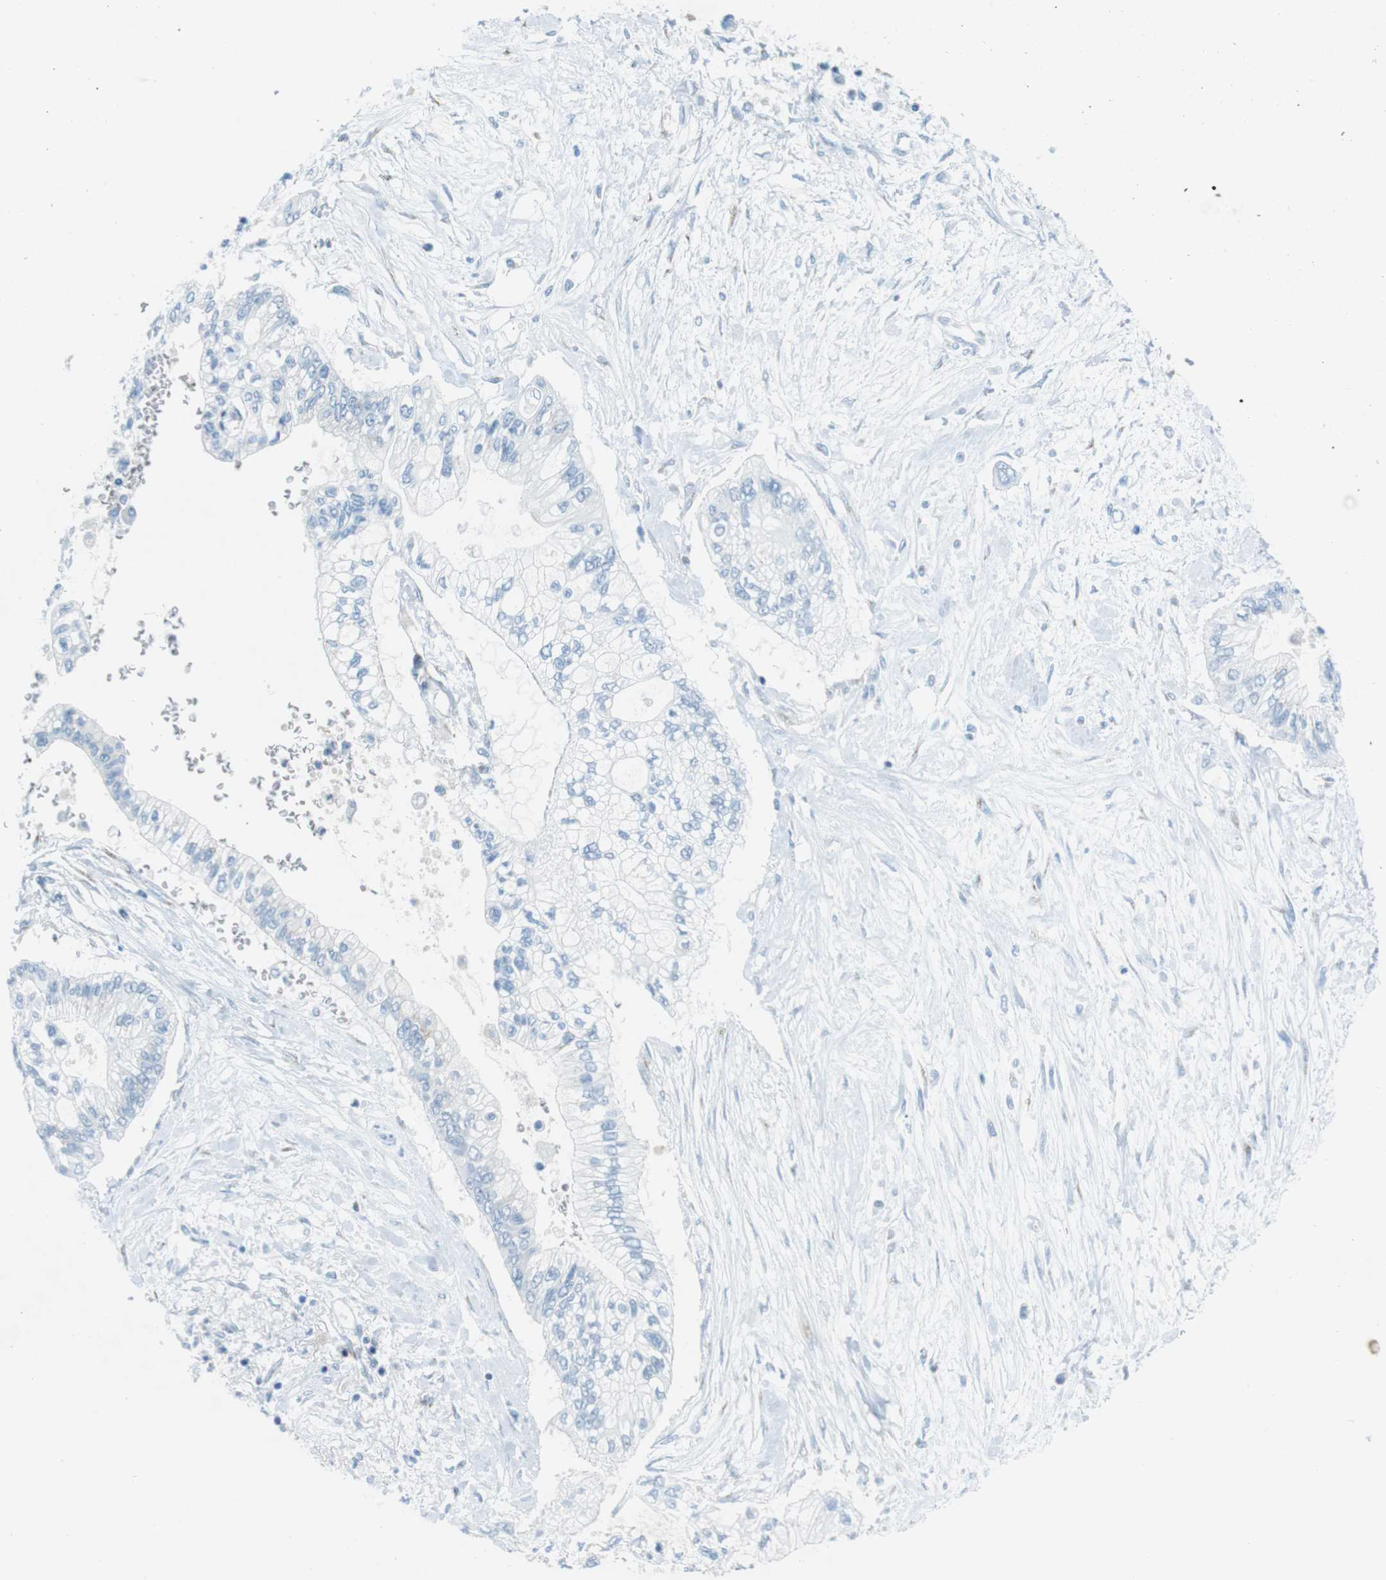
{"staining": {"intensity": "negative", "quantity": "none", "location": "none"}, "tissue": "pancreatic cancer", "cell_type": "Tumor cells", "image_type": "cancer", "snomed": [{"axis": "morphology", "description": "Adenocarcinoma, NOS"}, {"axis": "topography", "description": "Pancreas"}], "caption": "Tumor cells are negative for protein expression in human pancreatic cancer (adenocarcinoma).", "gene": "TXNDC15", "patient": {"sex": "female", "age": 77}}